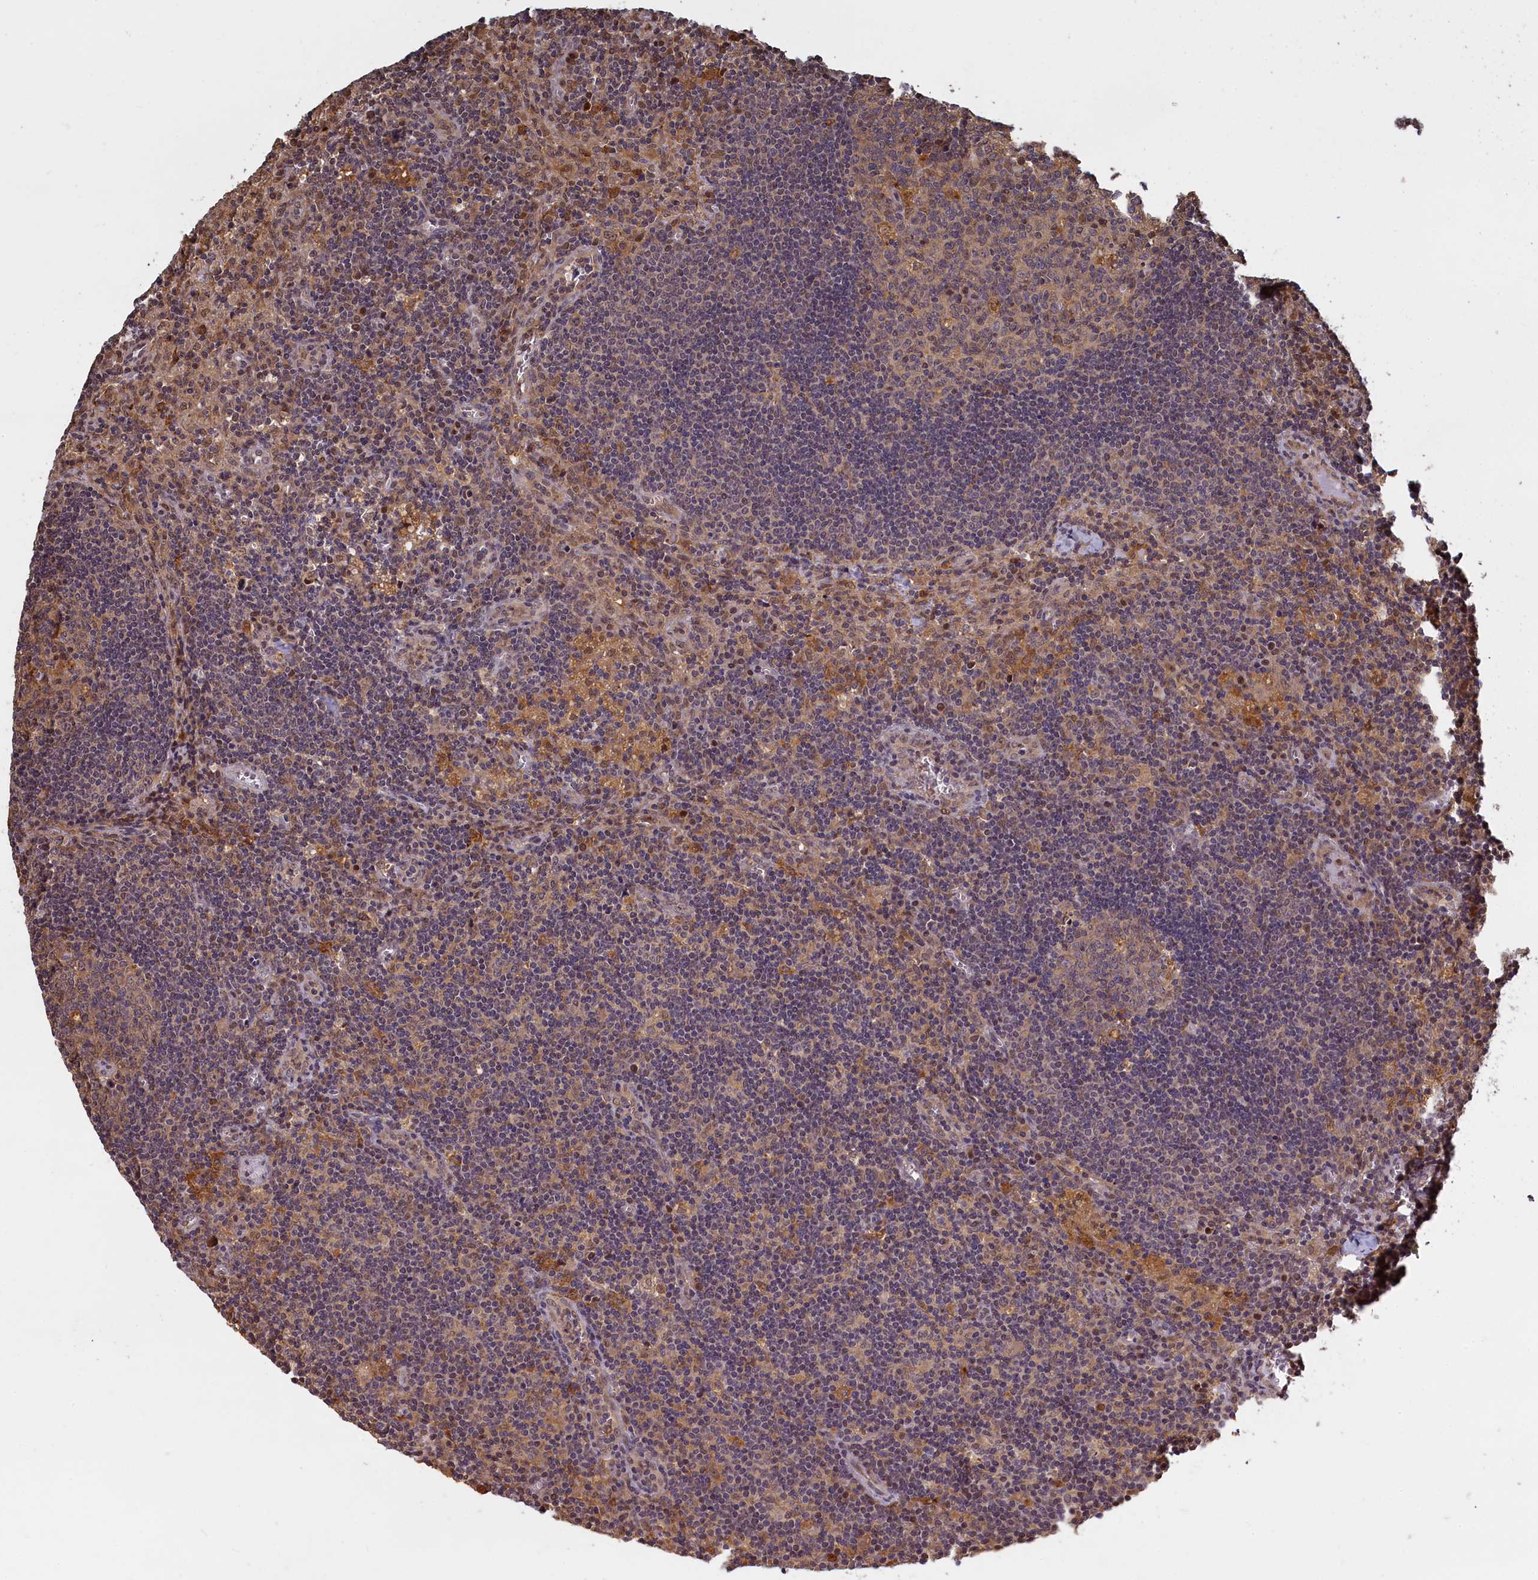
{"staining": {"intensity": "weak", "quantity": "25%-75%", "location": "cytoplasmic/membranous"}, "tissue": "lymph node", "cell_type": "Germinal center cells", "image_type": "normal", "snomed": [{"axis": "morphology", "description": "Normal tissue, NOS"}, {"axis": "topography", "description": "Lymph node"}], "caption": "DAB (3,3'-diaminobenzidine) immunohistochemical staining of unremarkable human lymph node reveals weak cytoplasmic/membranous protein positivity in approximately 25%-75% of germinal center cells.", "gene": "UCHL3", "patient": {"sex": "male", "age": 58}}